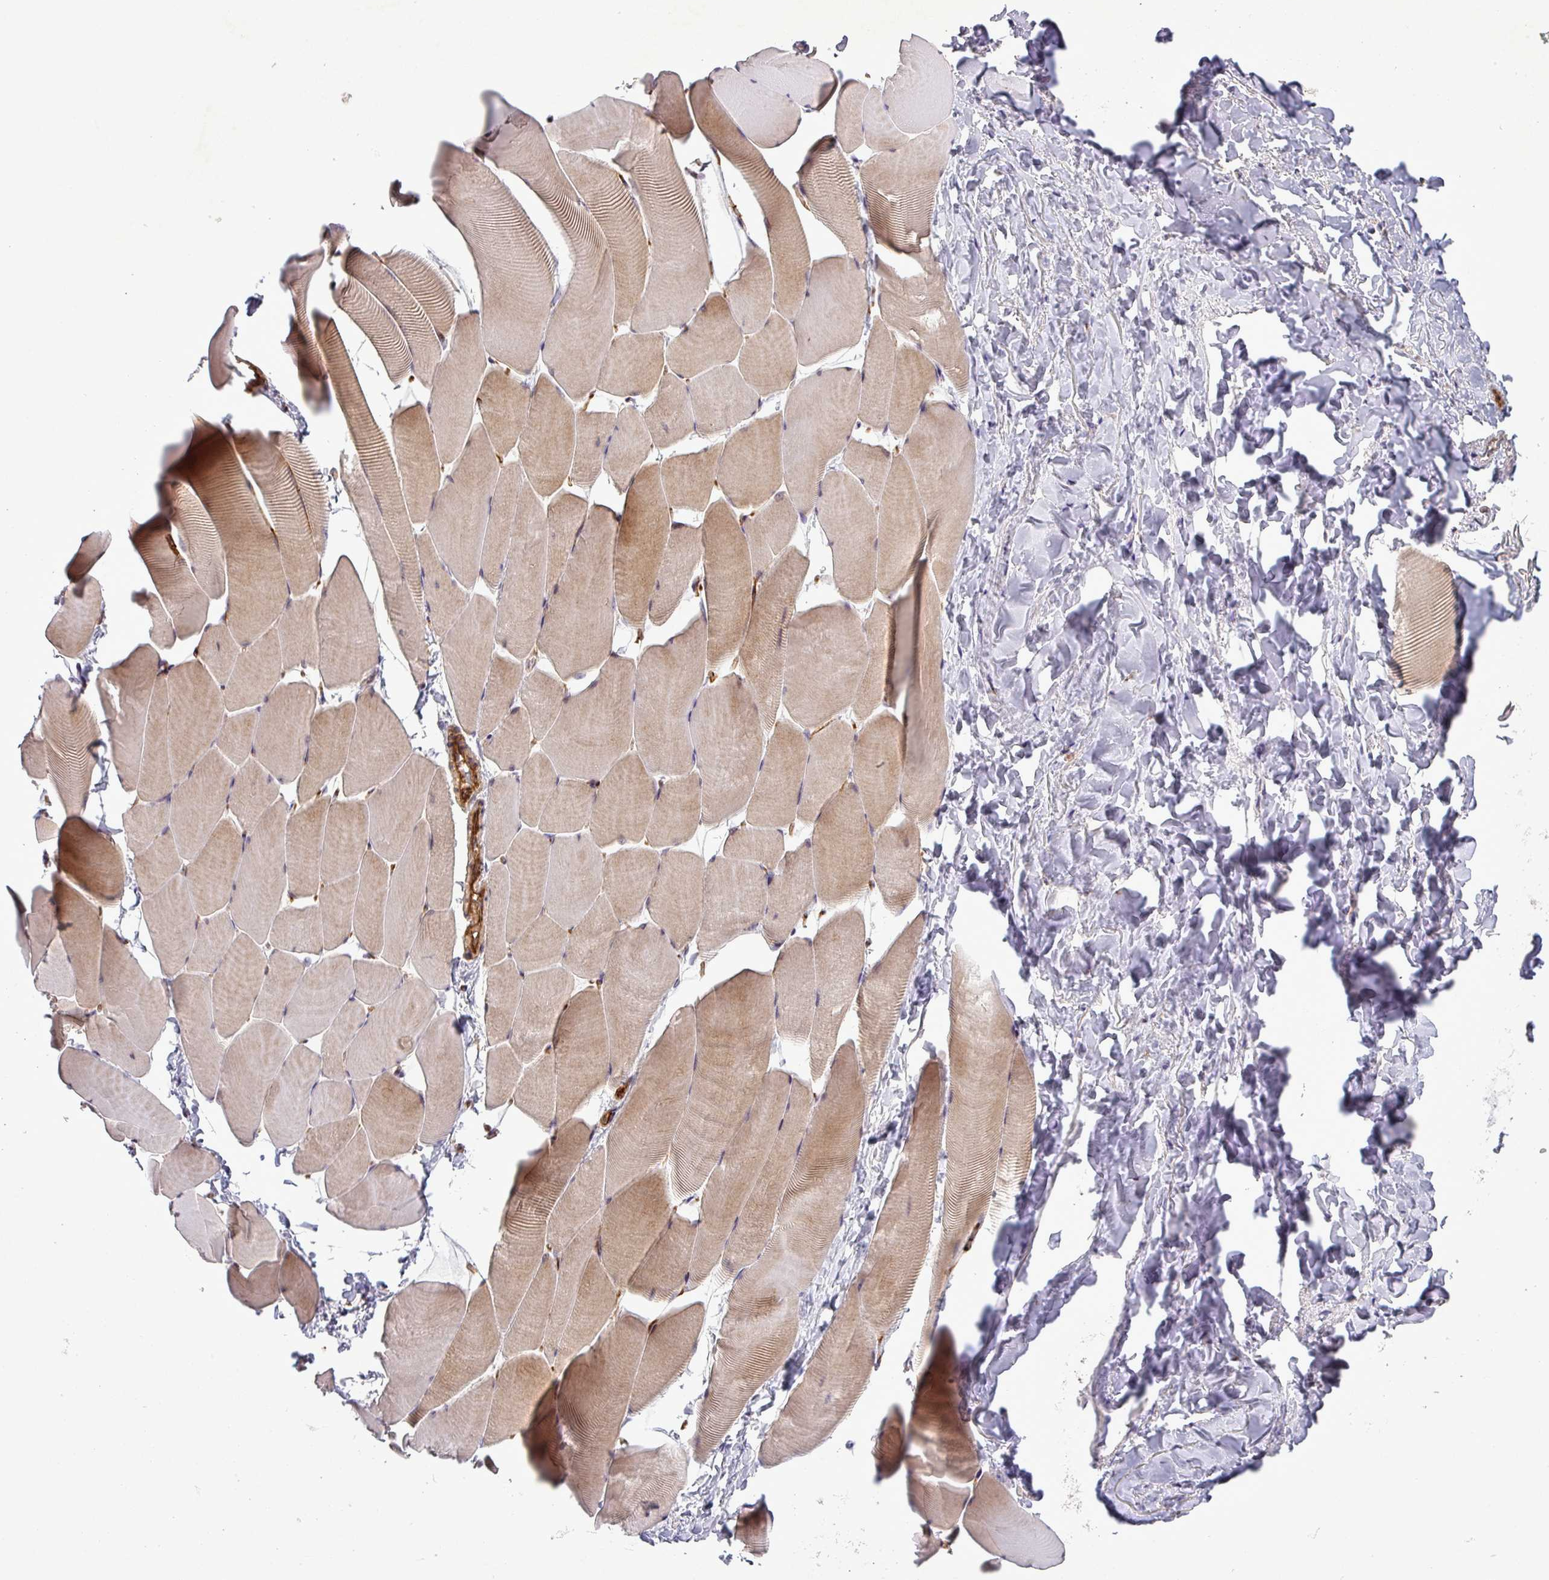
{"staining": {"intensity": "moderate", "quantity": "25%-75%", "location": "cytoplasmic/membranous"}, "tissue": "skeletal muscle", "cell_type": "Myocytes", "image_type": "normal", "snomed": [{"axis": "morphology", "description": "Normal tissue, NOS"}, {"axis": "topography", "description": "Skeletal muscle"}], "caption": "A medium amount of moderate cytoplasmic/membranous positivity is identified in approximately 25%-75% of myocytes in normal skeletal muscle.", "gene": "PCDH1", "patient": {"sex": "male", "age": 25}}